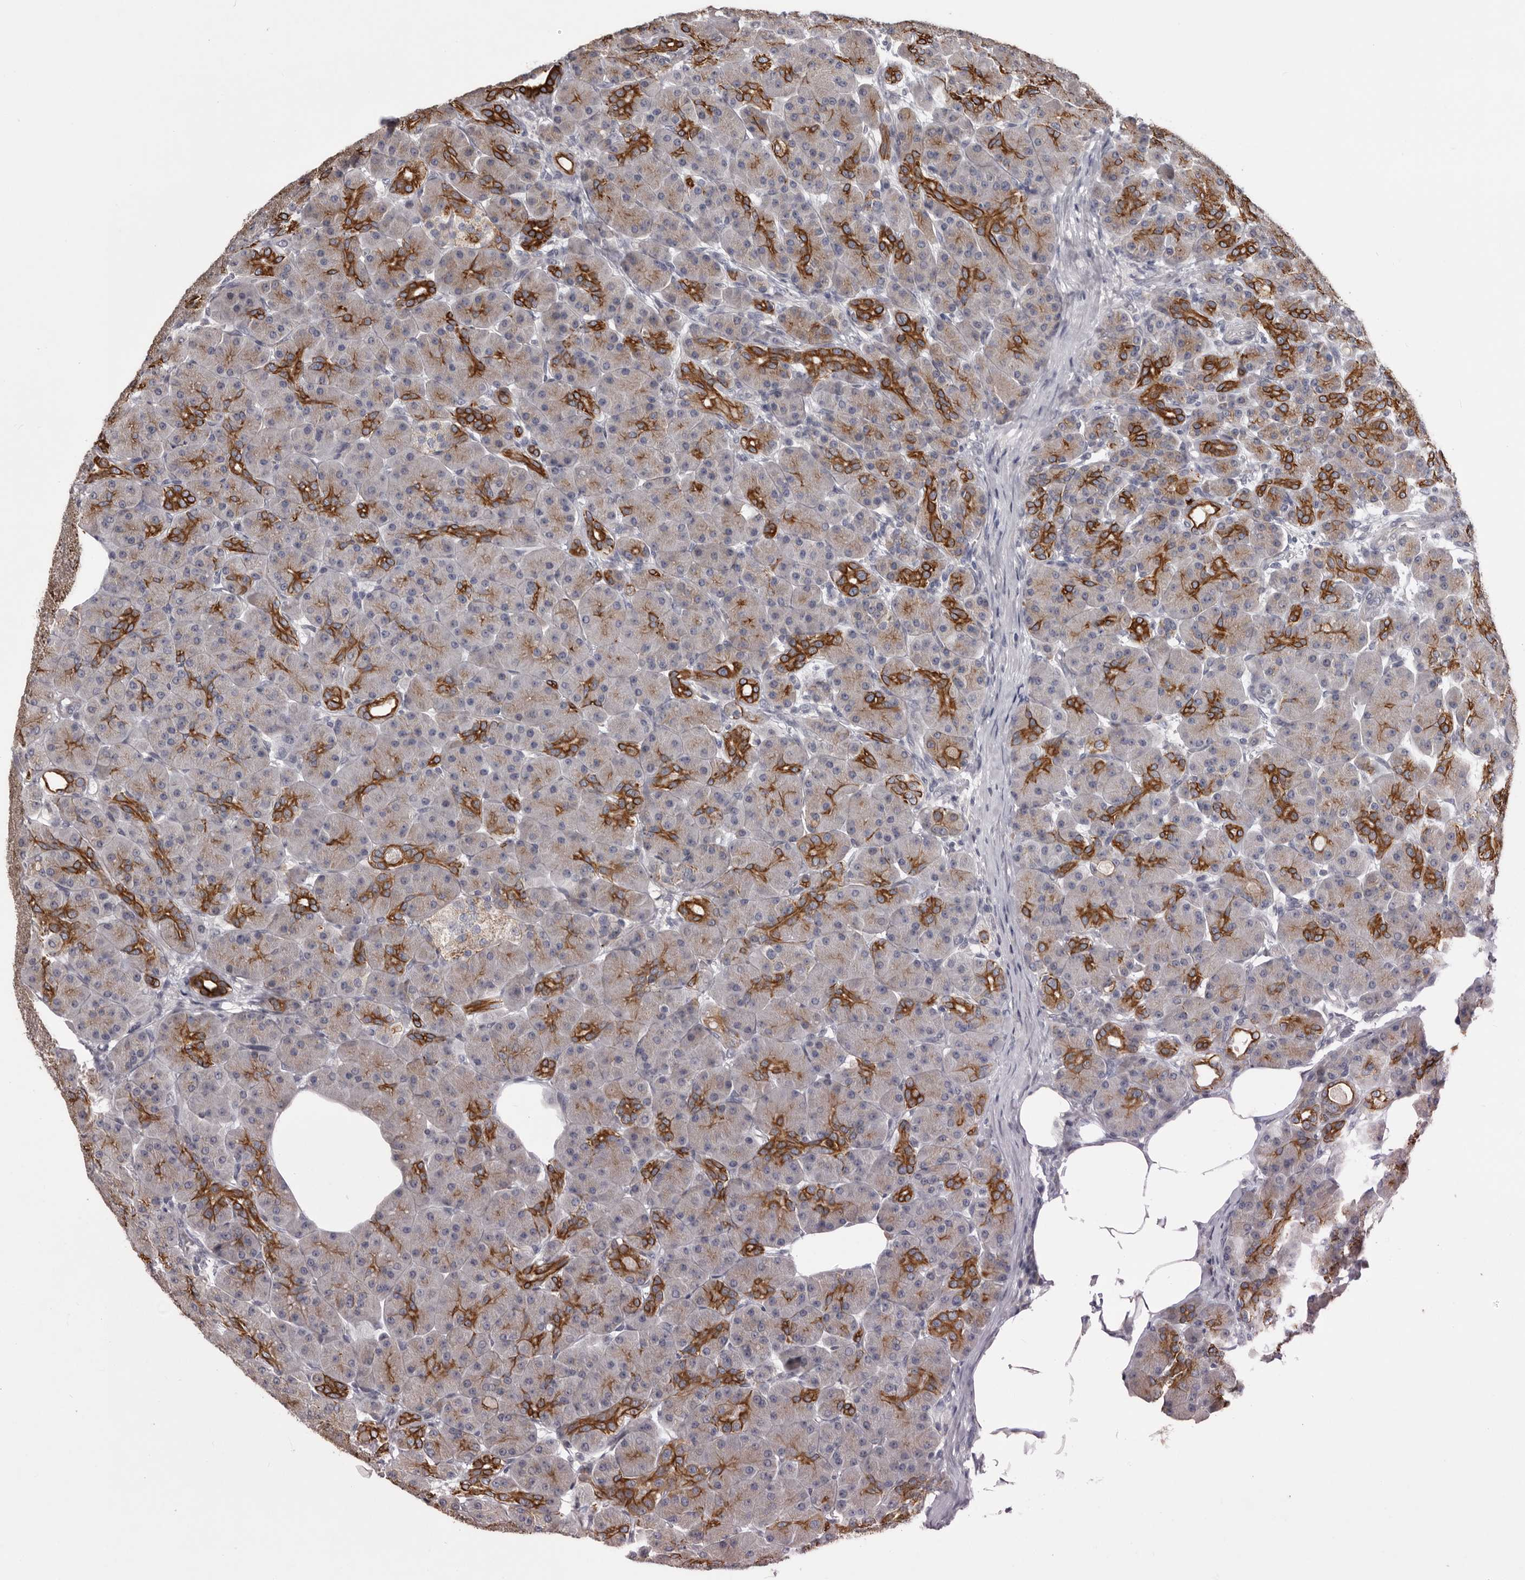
{"staining": {"intensity": "strong", "quantity": "25%-75%", "location": "cytoplasmic/membranous"}, "tissue": "pancreas", "cell_type": "Exocrine glandular cells", "image_type": "normal", "snomed": [{"axis": "morphology", "description": "Normal tissue, NOS"}, {"axis": "topography", "description": "Pancreas"}], "caption": "Immunohistochemical staining of benign pancreas exhibits high levels of strong cytoplasmic/membranous positivity in about 25%-75% of exocrine glandular cells. (brown staining indicates protein expression, while blue staining denotes nuclei).", "gene": "LPAR6", "patient": {"sex": "male", "age": 63}}